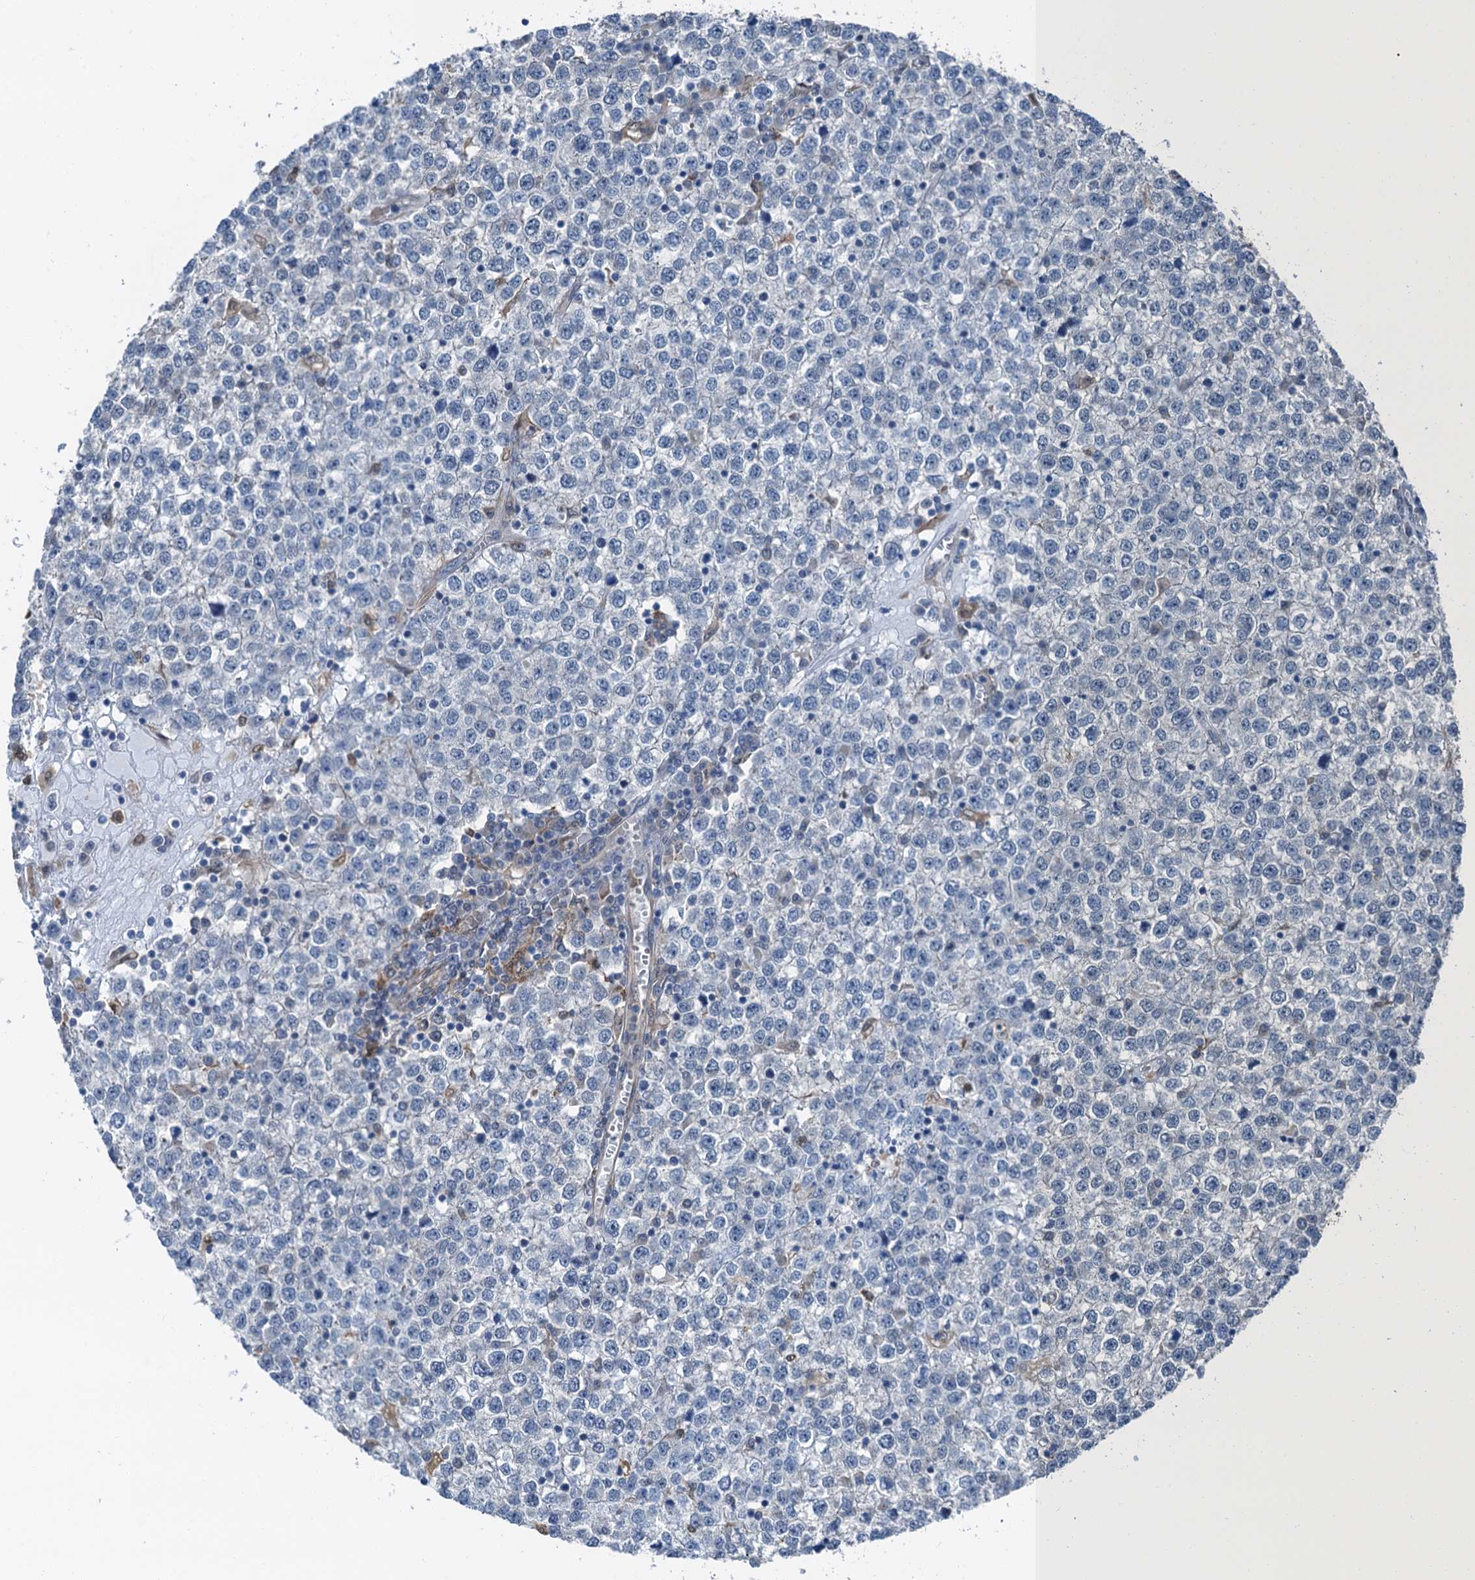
{"staining": {"intensity": "negative", "quantity": "none", "location": "none"}, "tissue": "testis cancer", "cell_type": "Tumor cells", "image_type": "cancer", "snomed": [{"axis": "morphology", "description": "Seminoma, NOS"}, {"axis": "topography", "description": "Testis"}], "caption": "A high-resolution image shows immunohistochemistry staining of testis seminoma, which reveals no significant expression in tumor cells.", "gene": "RNH1", "patient": {"sex": "male", "age": 65}}